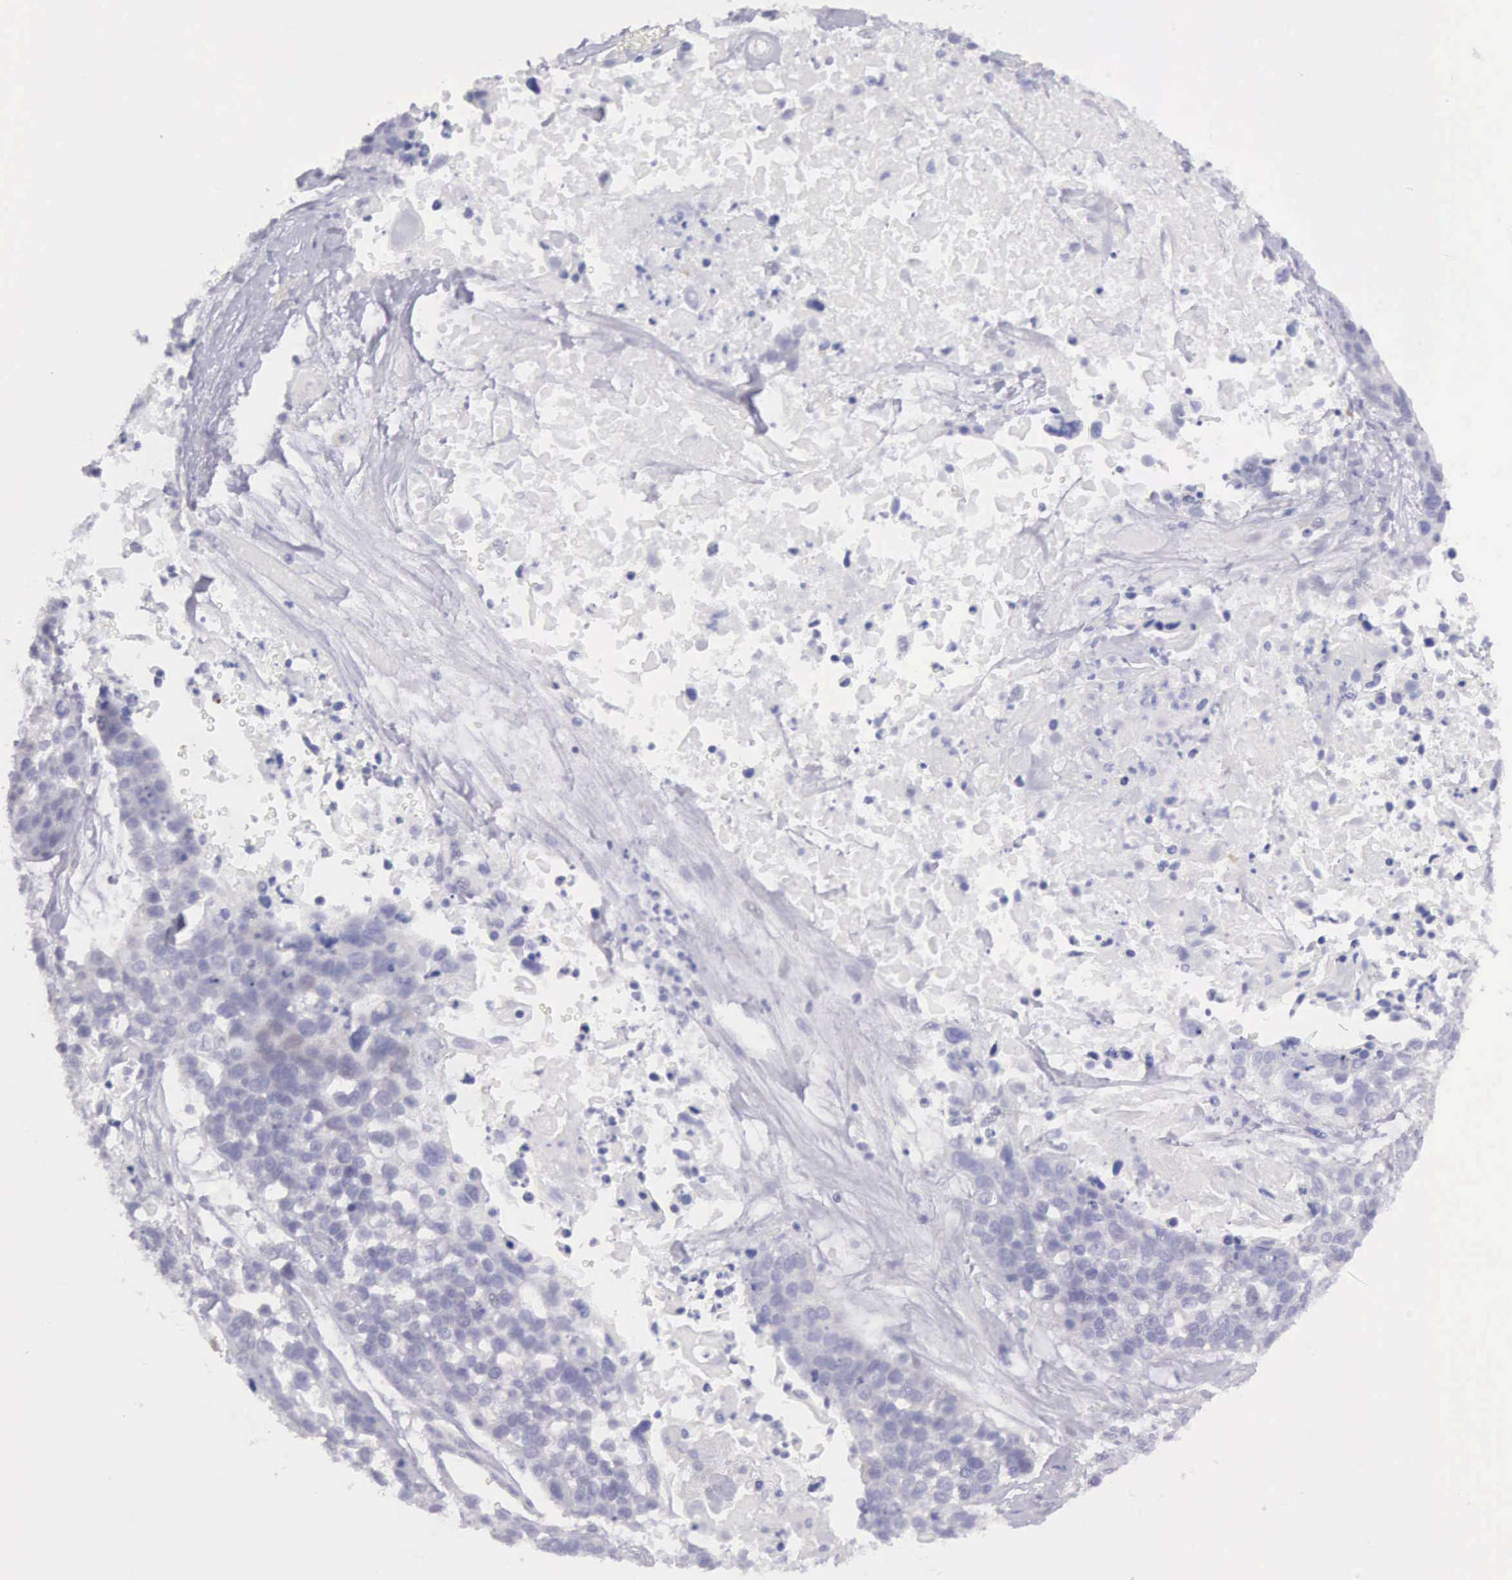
{"staining": {"intensity": "weak", "quantity": "<25%", "location": "cytoplasmic/membranous"}, "tissue": "lung cancer", "cell_type": "Tumor cells", "image_type": "cancer", "snomed": [{"axis": "morphology", "description": "Squamous cell carcinoma, NOS"}, {"axis": "topography", "description": "Lymph node"}, {"axis": "topography", "description": "Lung"}], "caption": "Tumor cells show no significant positivity in squamous cell carcinoma (lung).", "gene": "ARFGAP3", "patient": {"sex": "male", "age": 74}}